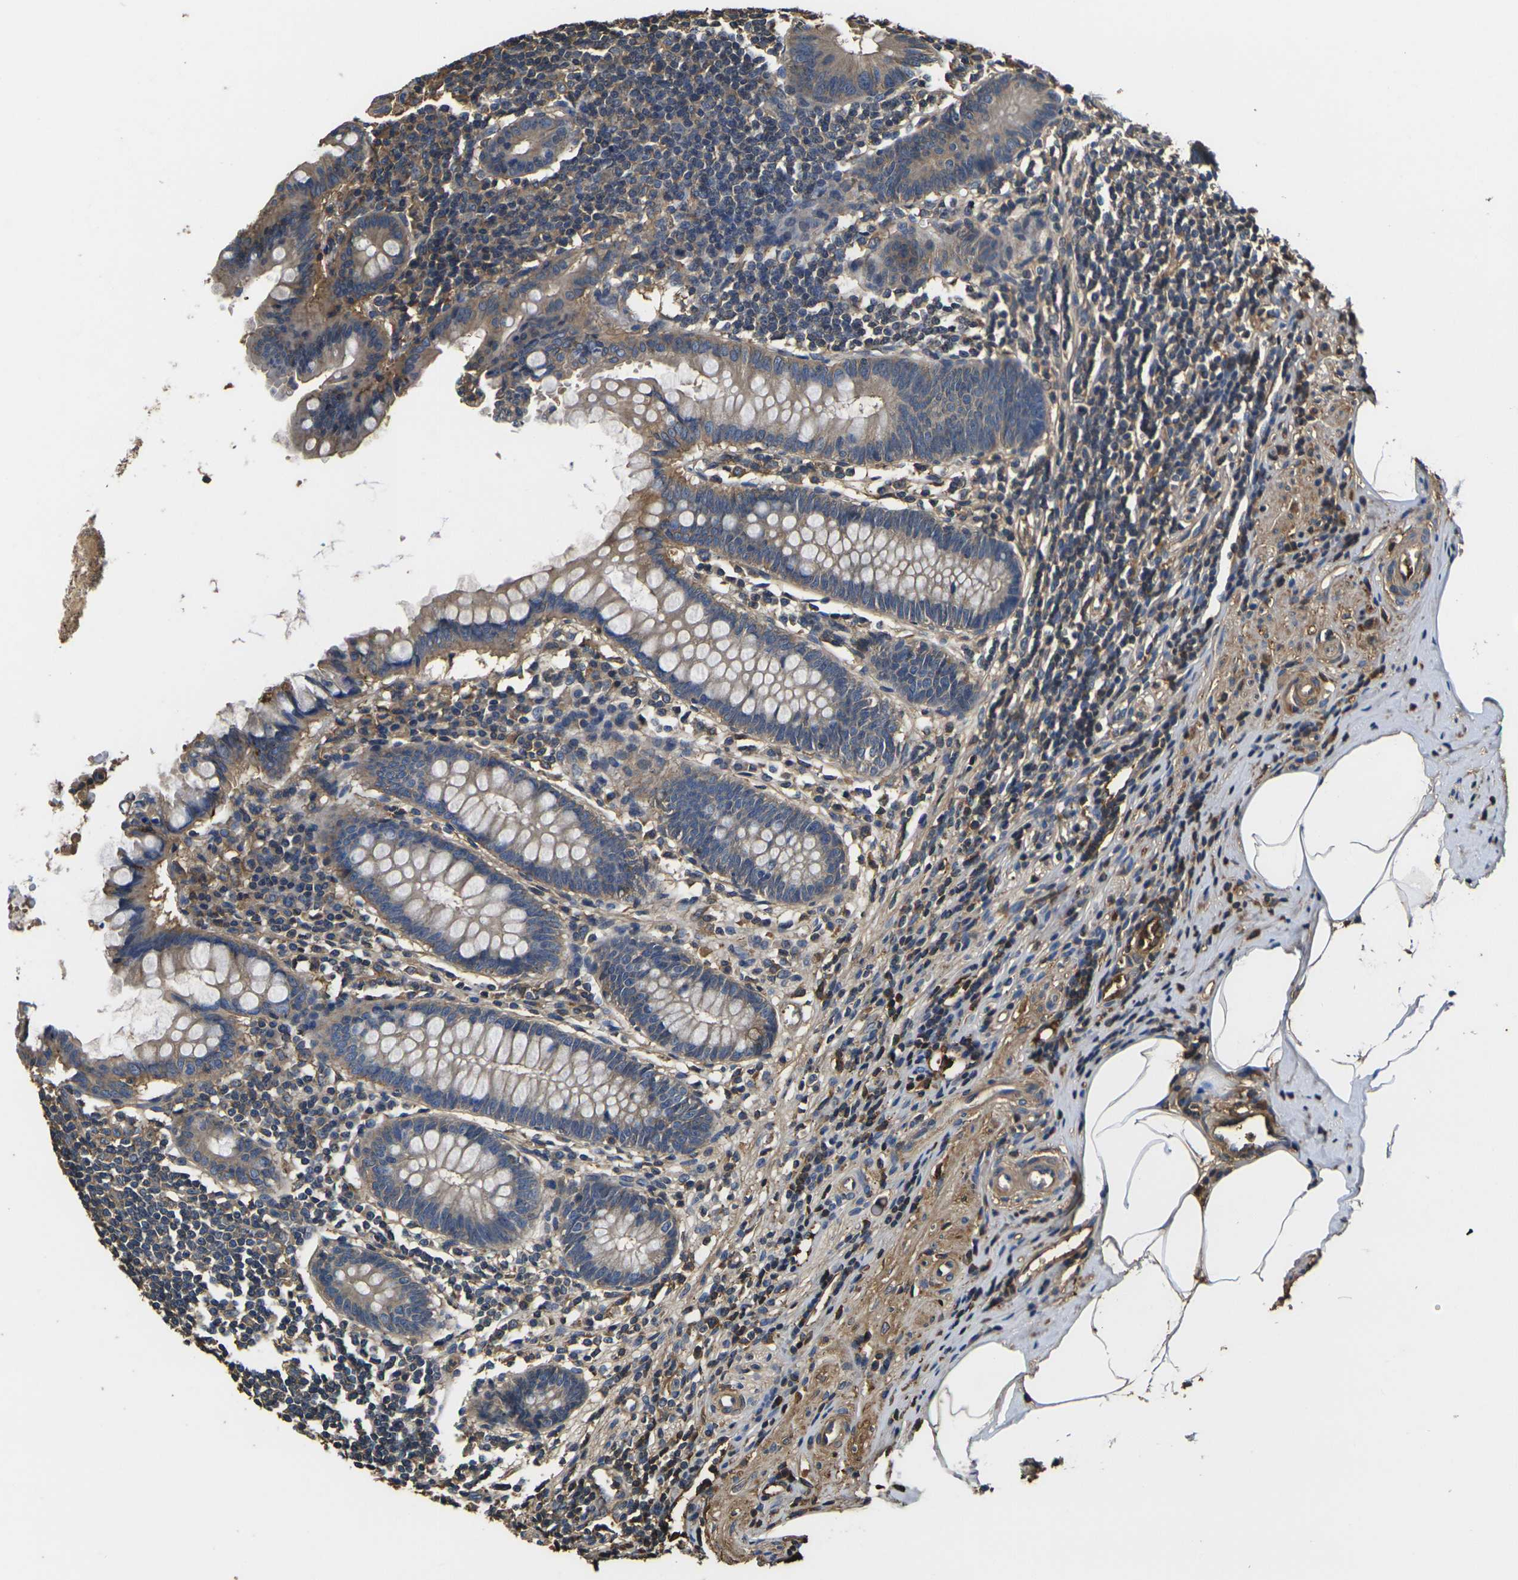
{"staining": {"intensity": "moderate", "quantity": ">75%", "location": "cytoplasmic/membranous"}, "tissue": "appendix", "cell_type": "Glandular cells", "image_type": "normal", "snomed": [{"axis": "morphology", "description": "Normal tissue, NOS"}, {"axis": "topography", "description": "Appendix"}], "caption": "Appendix stained with DAB (3,3'-diaminobenzidine) immunohistochemistry displays medium levels of moderate cytoplasmic/membranous positivity in about >75% of glandular cells. (IHC, brightfield microscopy, high magnification).", "gene": "HSPG2", "patient": {"sex": "female", "age": 50}}